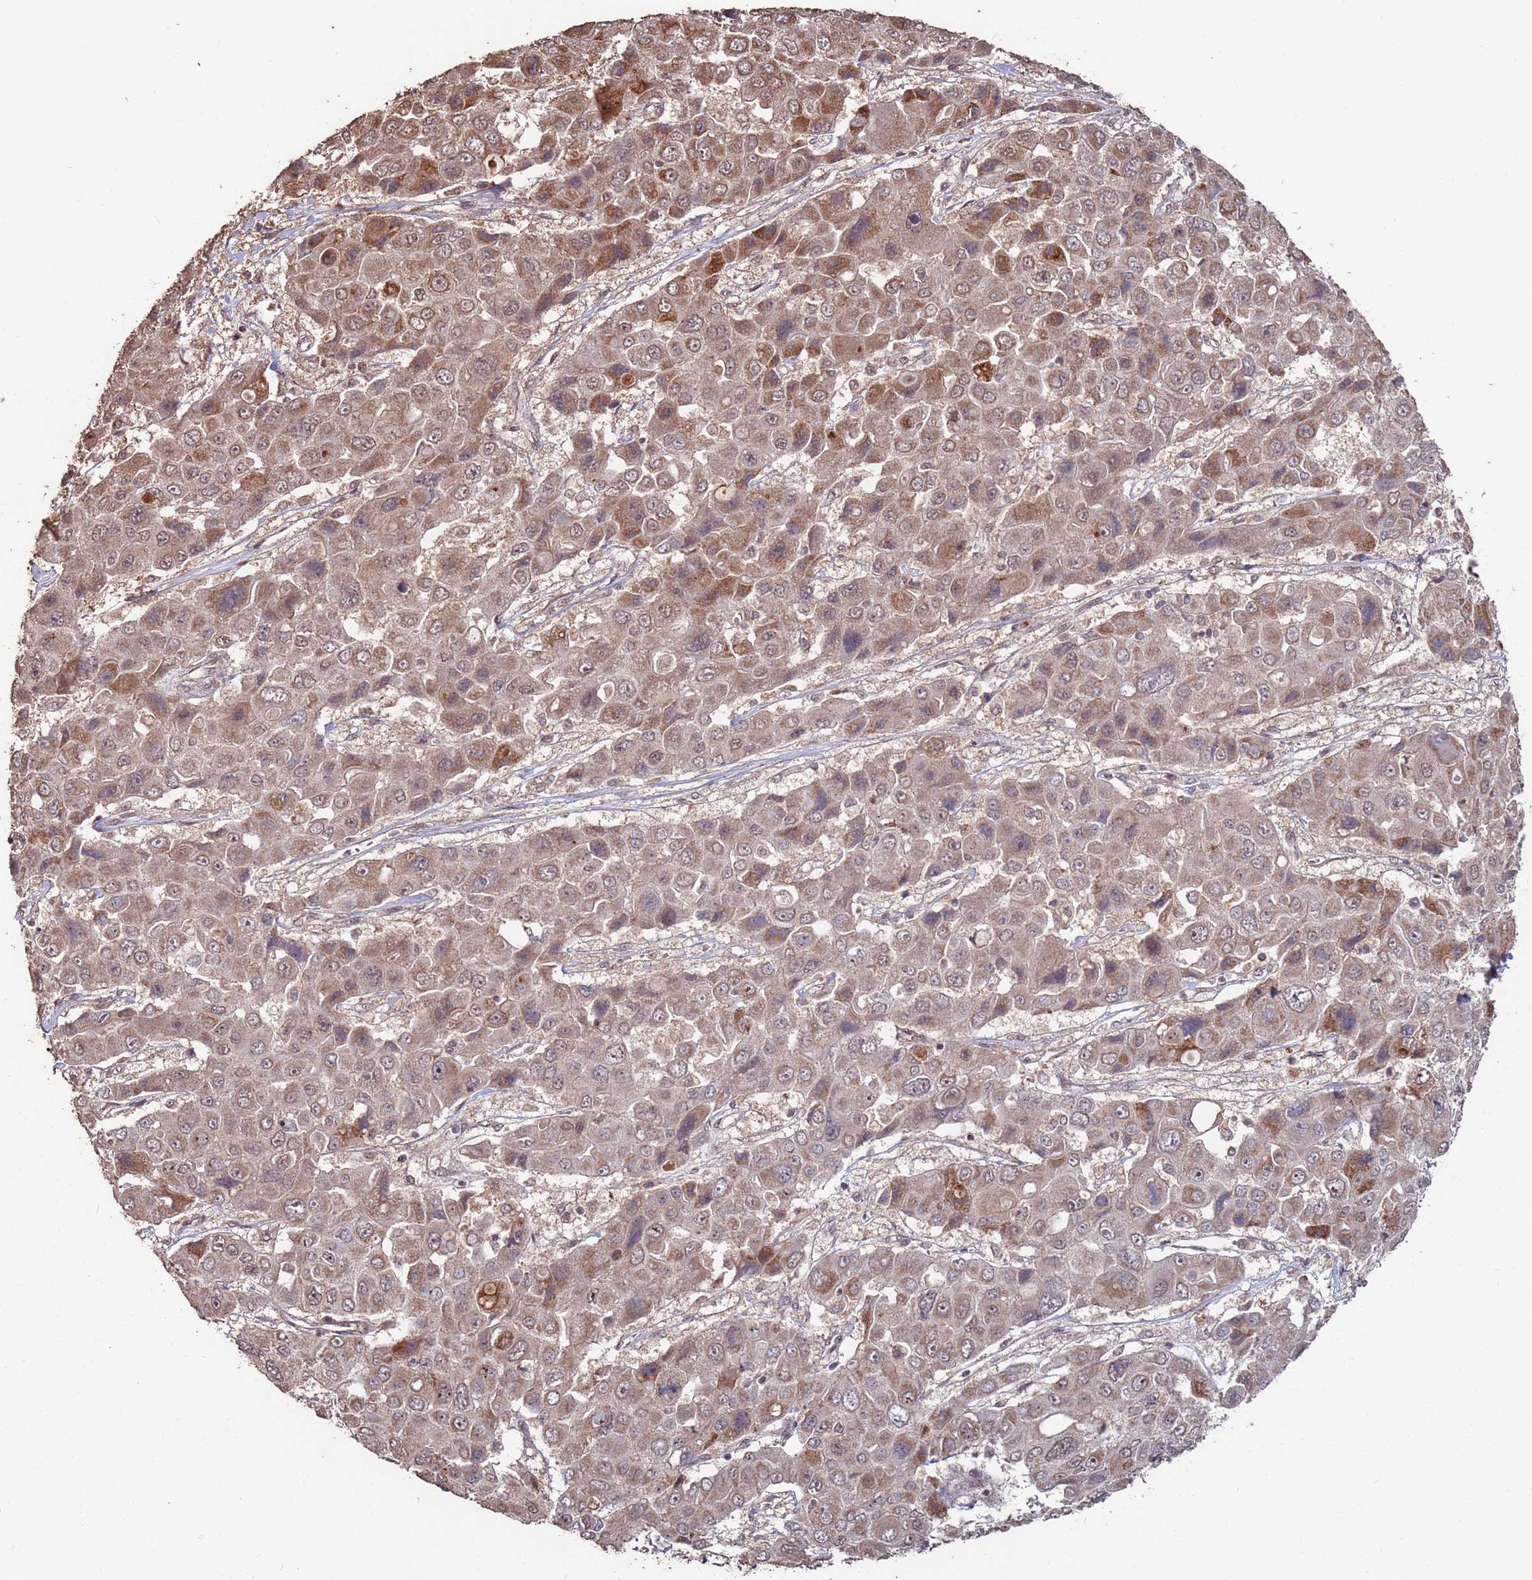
{"staining": {"intensity": "moderate", "quantity": ">75%", "location": "cytoplasmic/membranous"}, "tissue": "liver cancer", "cell_type": "Tumor cells", "image_type": "cancer", "snomed": [{"axis": "morphology", "description": "Cholangiocarcinoma"}, {"axis": "topography", "description": "Liver"}], "caption": "This histopathology image displays IHC staining of cholangiocarcinoma (liver), with medium moderate cytoplasmic/membranous expression in approximately >75% of tumor cells.", "gene": "PRR7", "patient": {"sex": "male", "age": 67}}